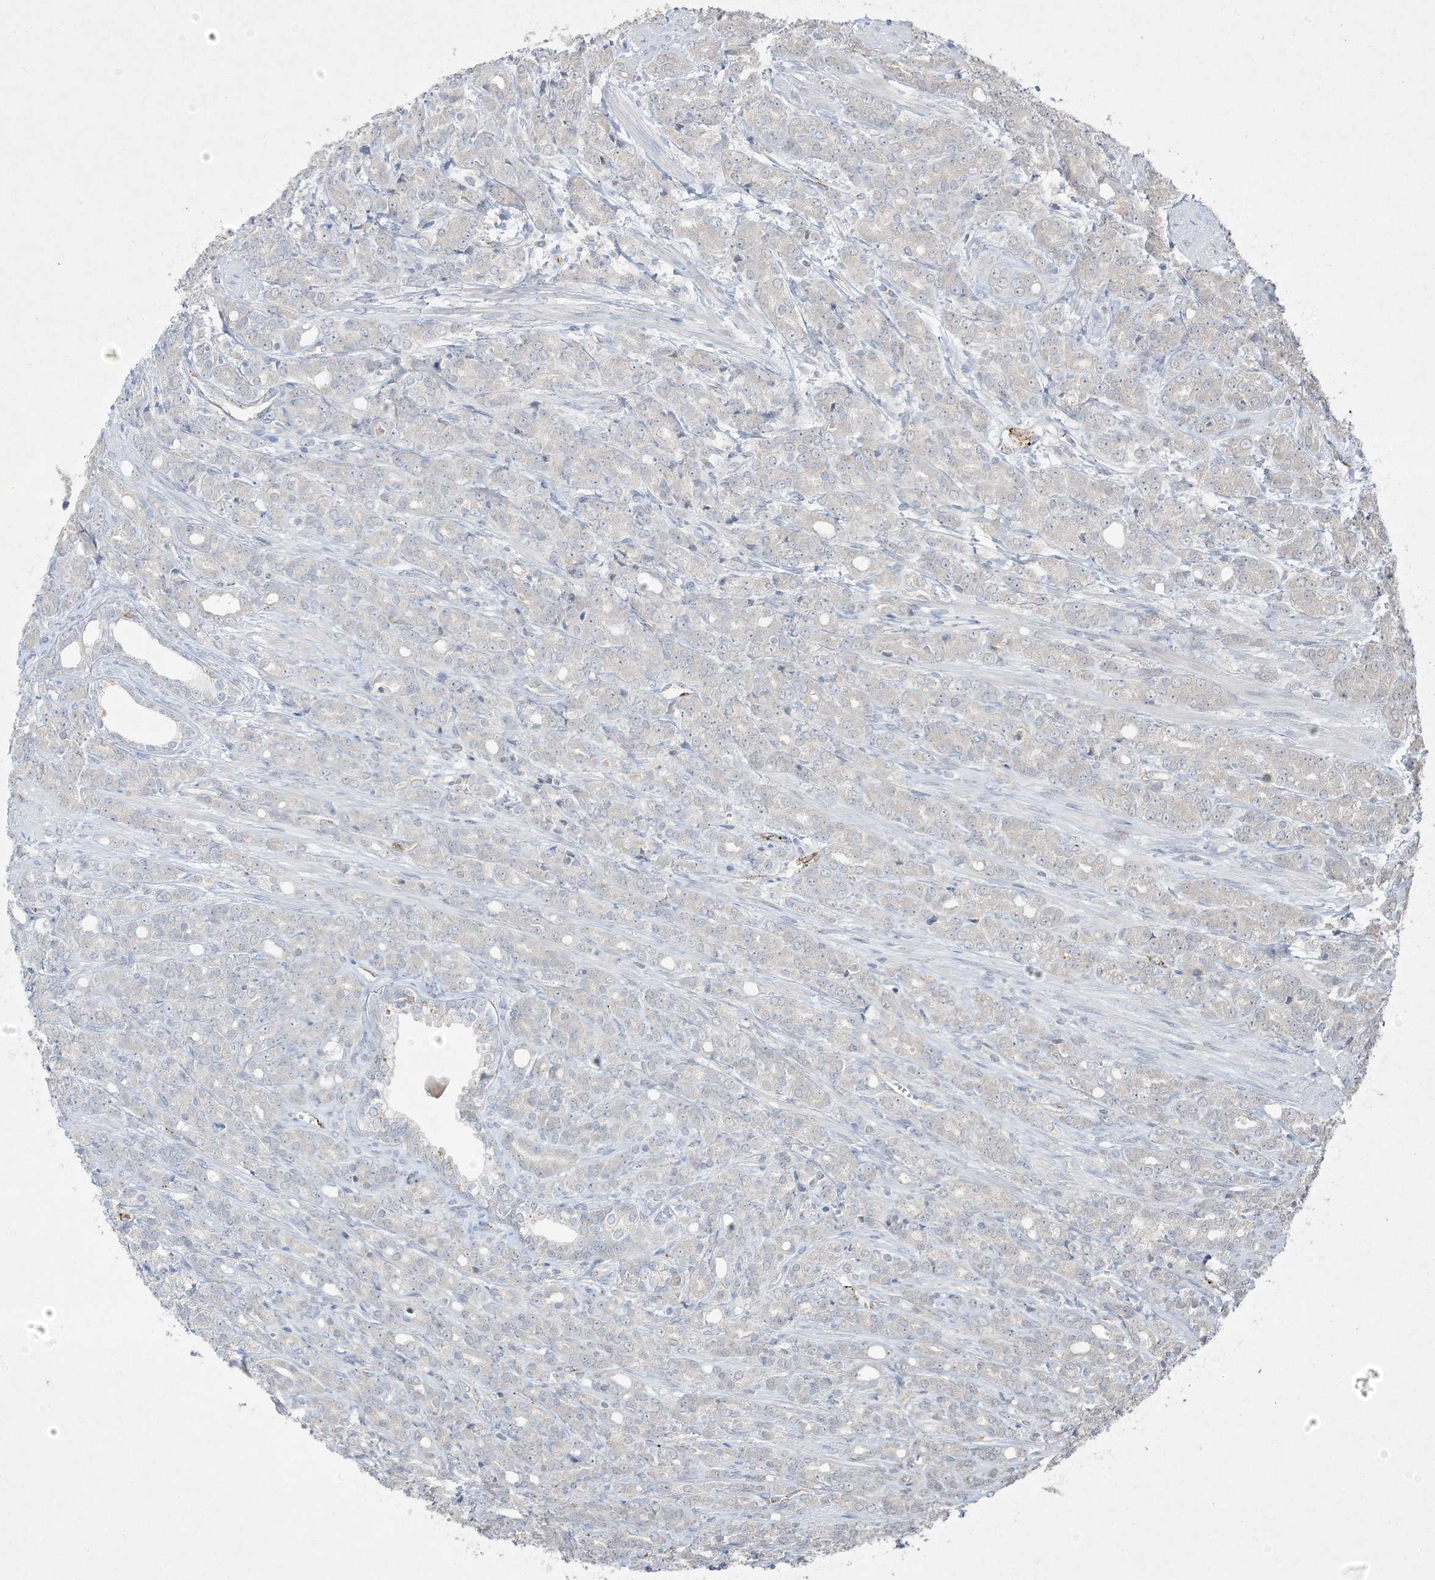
{"staining": {"intensity": "negative", "quantity": "none", "location": "none"}, "tissue": "prostate cancer", "cell_type": "Tumor cells", "image_type": "cancer", "snomed": [{"axis": "morphology", "description": "Adenocarcinoma, High grade"}, {"axis": "topography", "description": "Prostate"}], "caption": "Micrograph shows no significant protein staining in tumor cells of high-grade adenocarcinoma (prostate).", "gene": "PRSS36", "patient": {"sex": "male", "age": 62}}